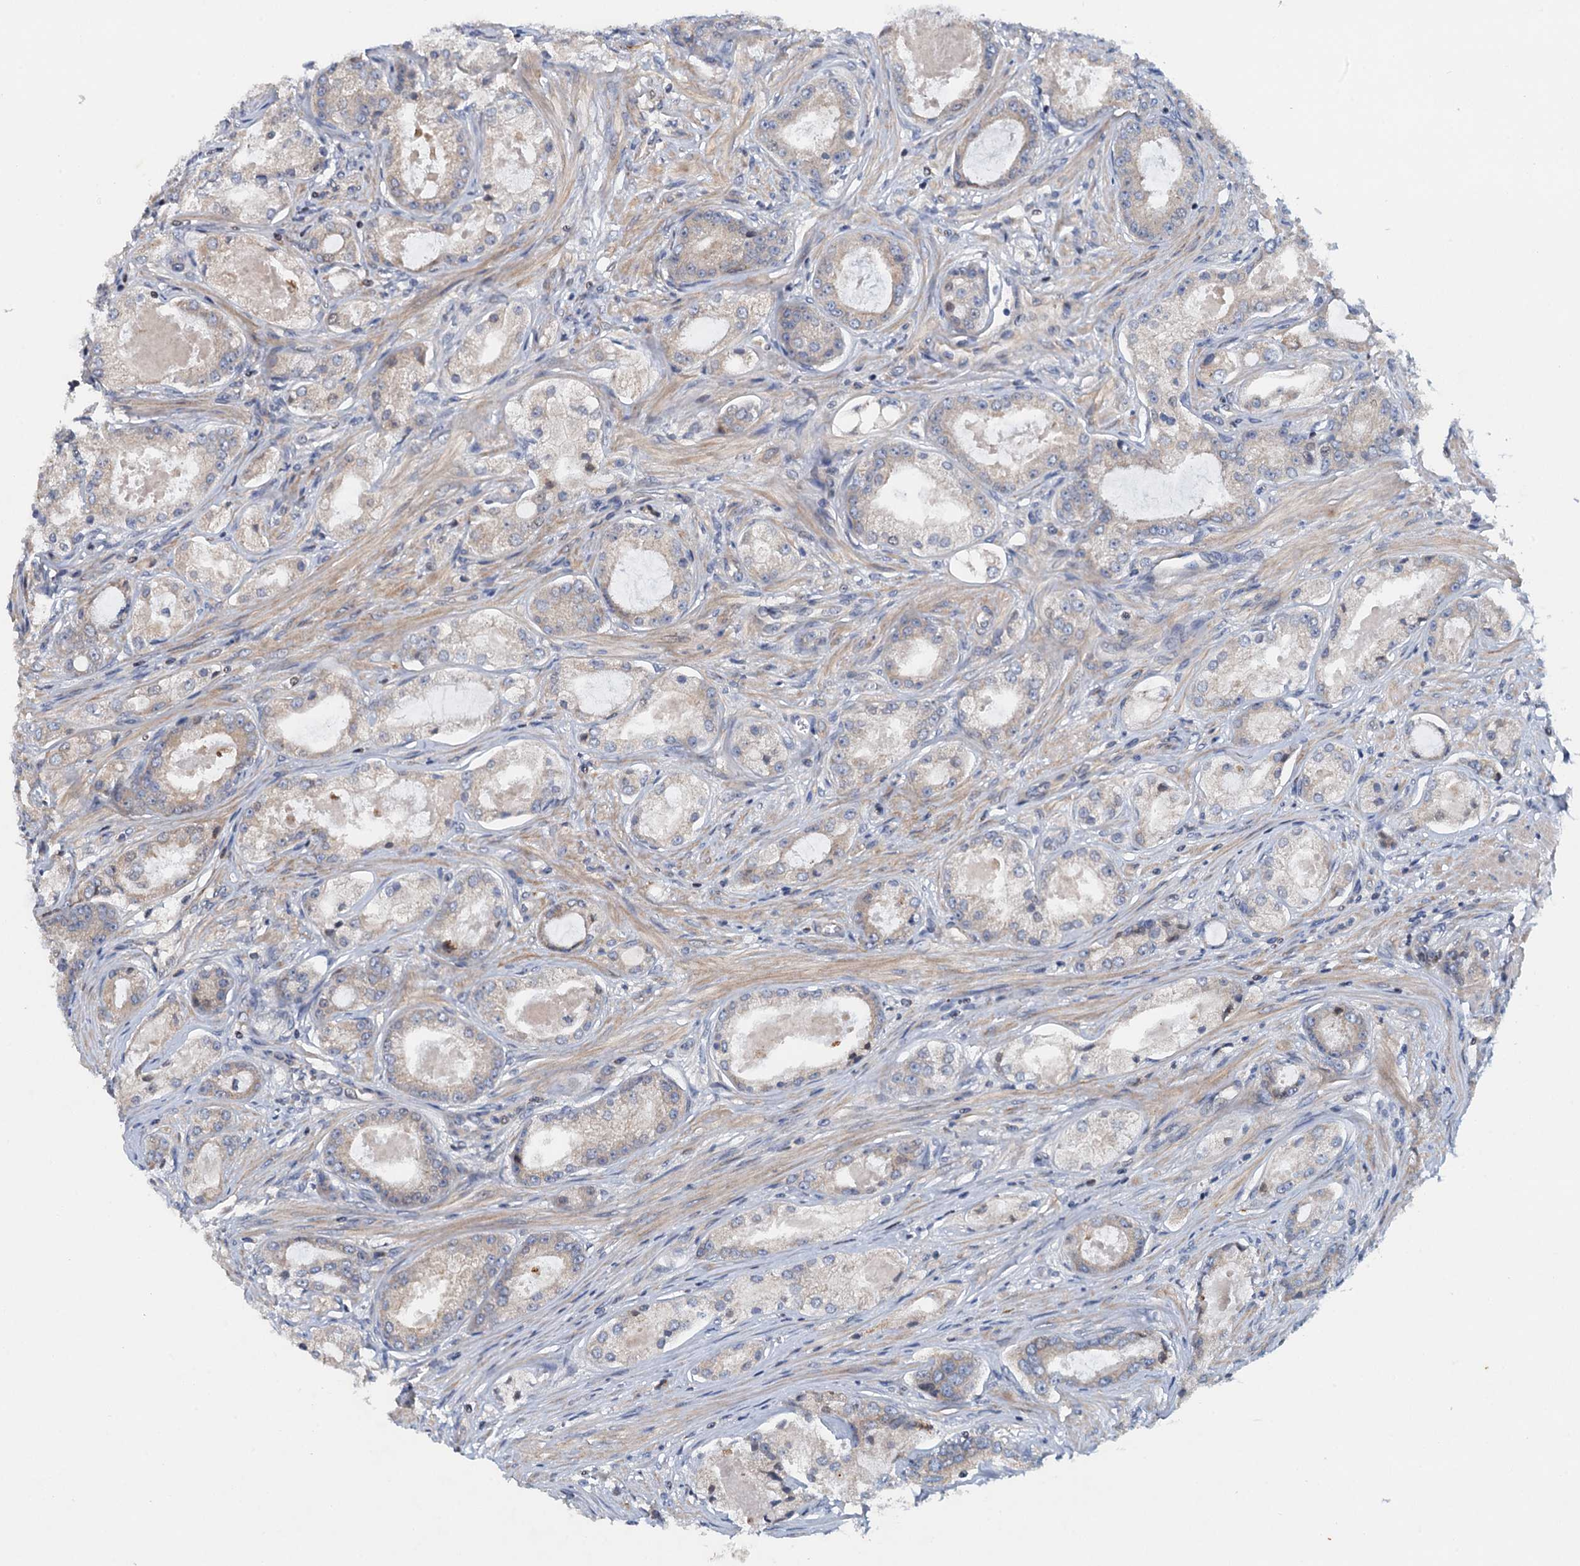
{"staining": {"intensity": "weak", "quantity": "<25%", "location": "cytoplasmic/membranous"}, "tissue": "prostate cancer", "cell_type": "Tumor cells", "image_type": "cancer", "snomed": [{"axis": "morphology", "description": "Adenocarcinoma, Low grade"}, {"axis": "topography", "description": "Prostate"}], "caption": "High magnification brightfield microscopy of adenocarcinoma (low-grade) (prostate) stained with DAB (brown) and counterstained with hematoxylin (blue): tumor cells show no significant expression.", "gene": "NBEA", "patient": {"sex": "male", "age": 68}}